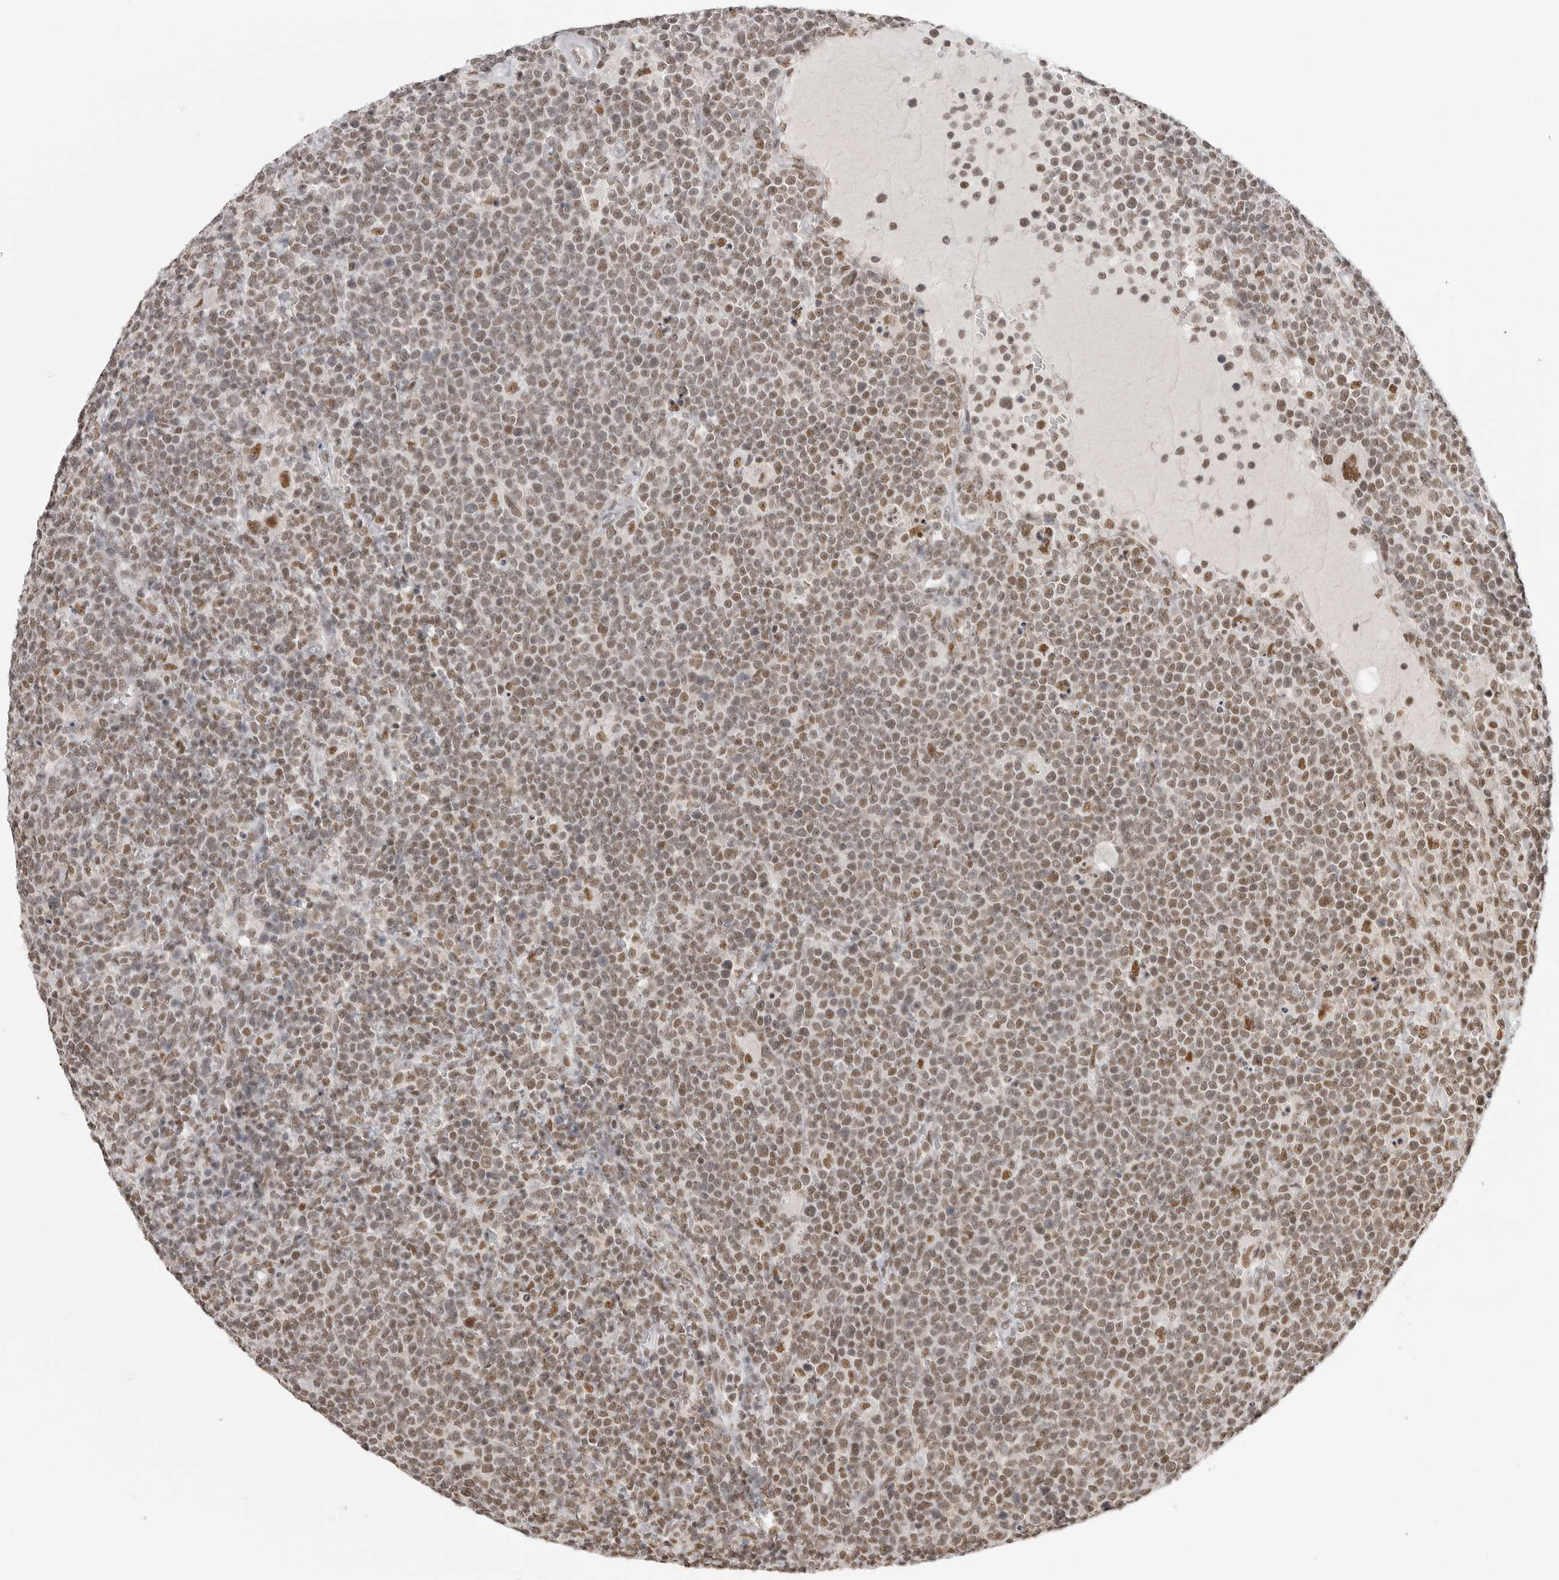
{"staining": {"intensity": "weak", "quantity": ">75%", "location": "nuclear"}, "tissue": "lymphoma", "cell_type": "Tumor cells", "image_type": "cancer", "snomed": [{"axis": "morphology", "description": "Malignant lymphoma, non-Hodgkin's type, High grade"}, {"axis": "topography", "description": "Lymph node"}], "caption": "Human high-grade malignant lymphoma, non-Hodgkin's type stained for a protein (brown) shows weak nuclear positive staining in about >75% of tumor cells.", "gene": "RPA2", "patient": {"sex": "male", "age": 61}}